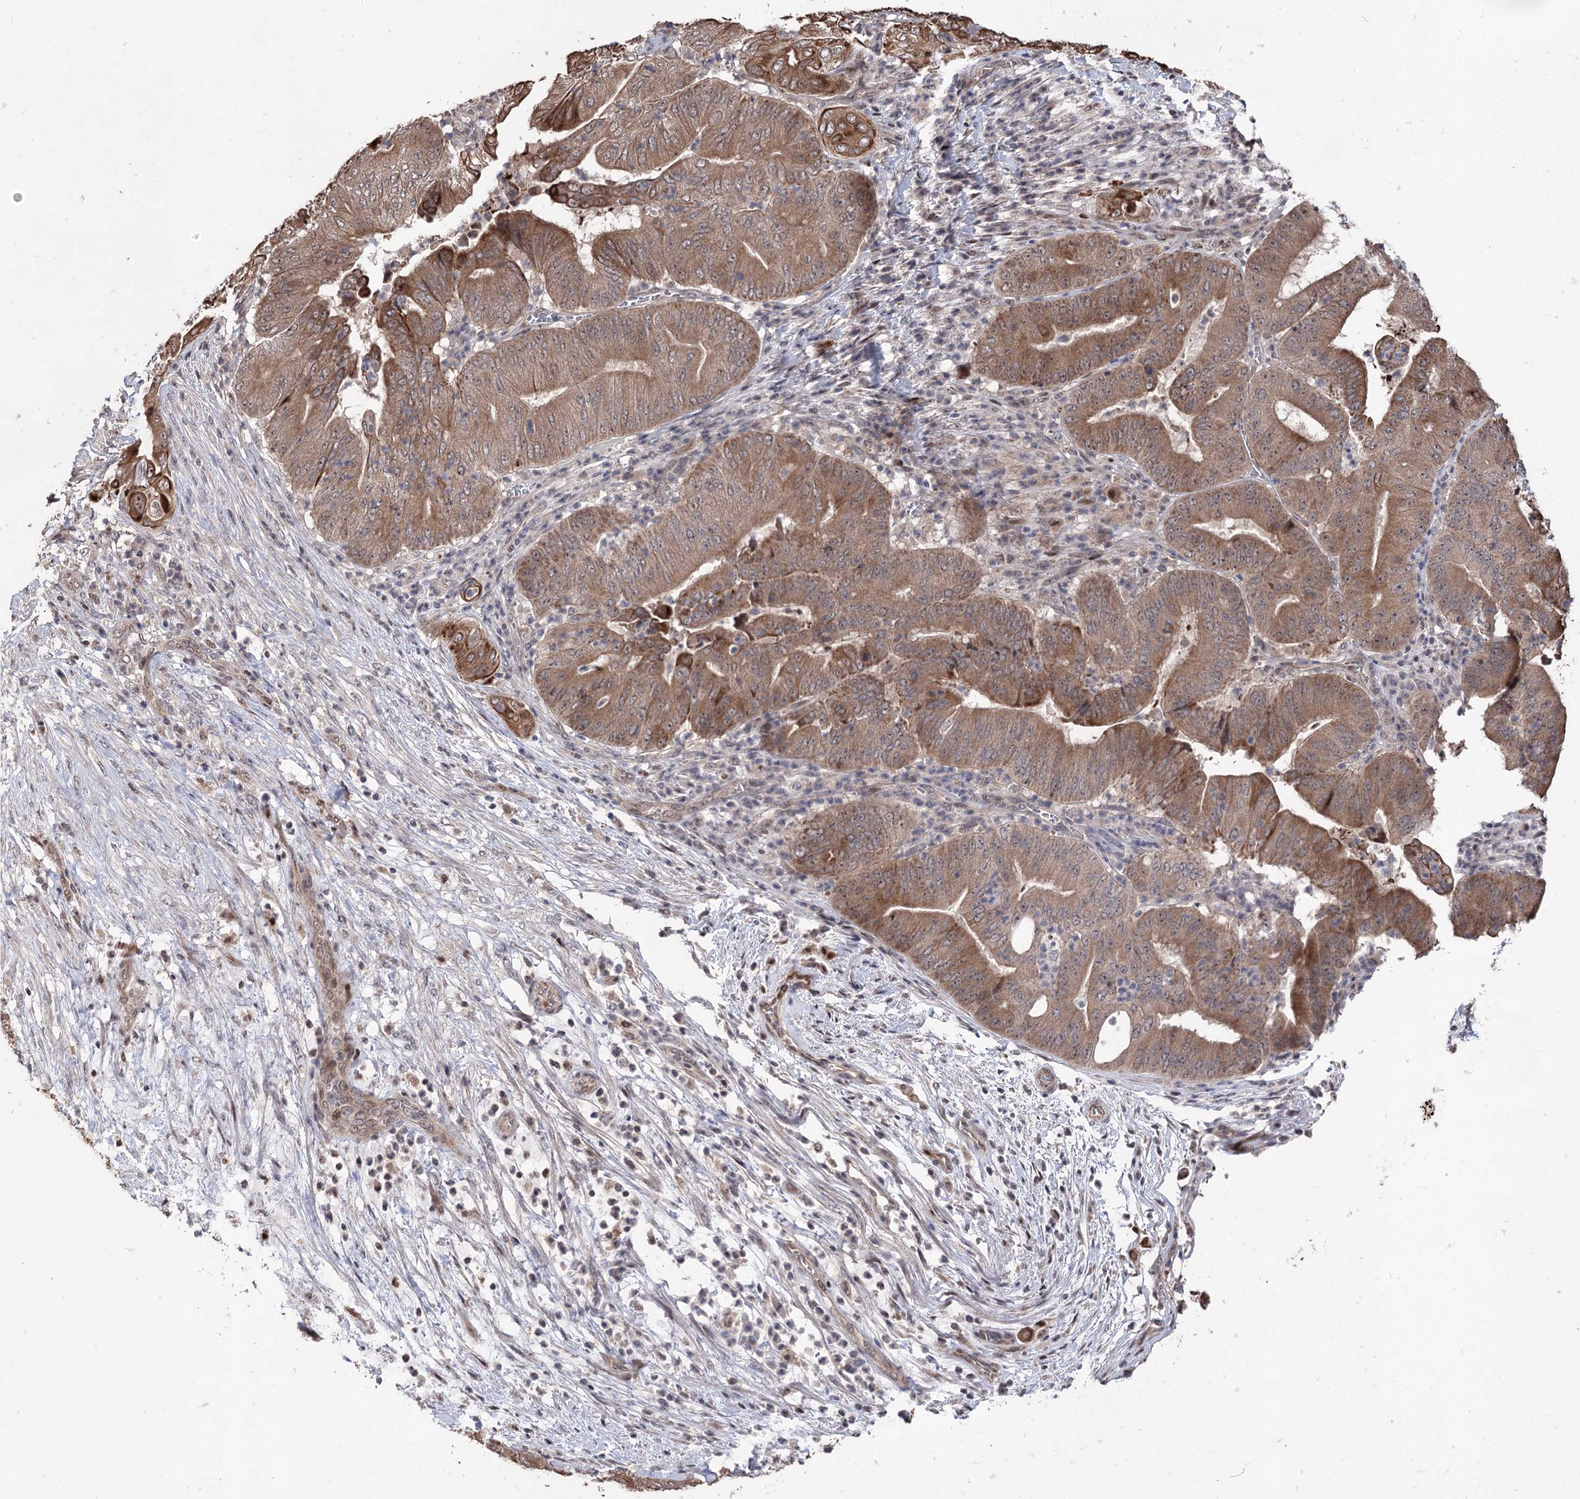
{"staining": {"intensity": "moderate", "quantity": ">75%", "location": "cytoplasmic/membranous"}, "tissue": "pancreatic cancer", "cell_type": "Tumor cells", "image_type": "cancer", "snomed": [{"axis": "morphology", "description": "Adenocarcinoma, NOS"}, {"axis": "topography", "description": "Pancreas"}], "caption": "Protein analysis of pancreatic cancer tissue demonstrates moderate cytoplasmic/membranous positivity in about >75% of tumor cells. (DAB IHC with brightfield microscopy, high magnification).", "gene": "CPNE8", "patient": {"sex": "female", "age": 77}}